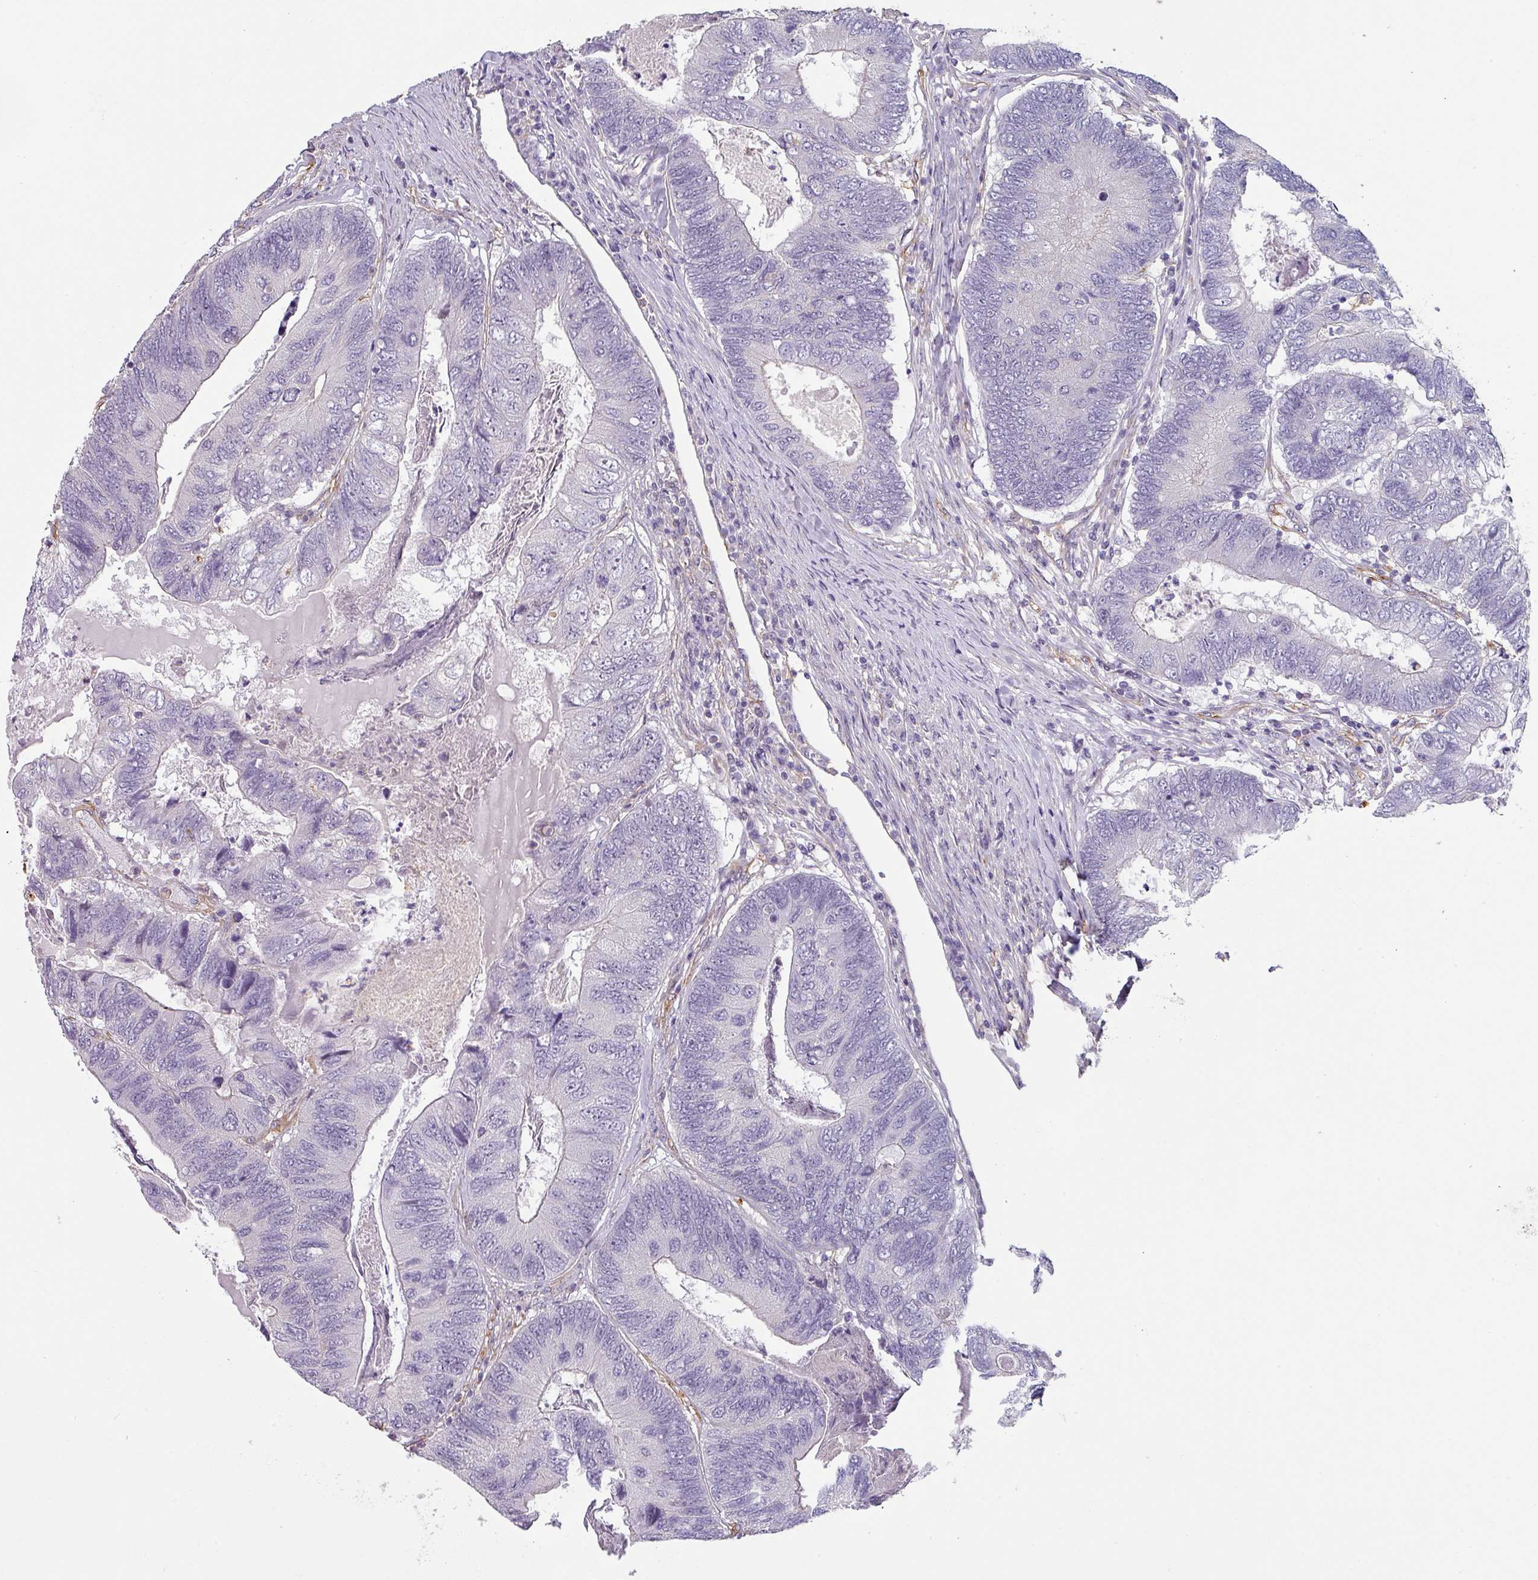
{"staining": {"intensity": "negative", "quantity": "none", "location": "none"}, "tissue": "colorectal cancer", "cell_type": "Tumor cells", "image_type": "cancer", "snomed": [{"axis": "morphology", "description": "Adenocarcinoma, NOS"}, {"axis": "topography", "description": "Colon"}], "caption": "This is a photomicrograph of immunohistochemistry staining of colorectal cancer, which shows no positivity in tumor cells.", "gene": "ZNF280C", "patient": {"sex": "female", "age": 67}}